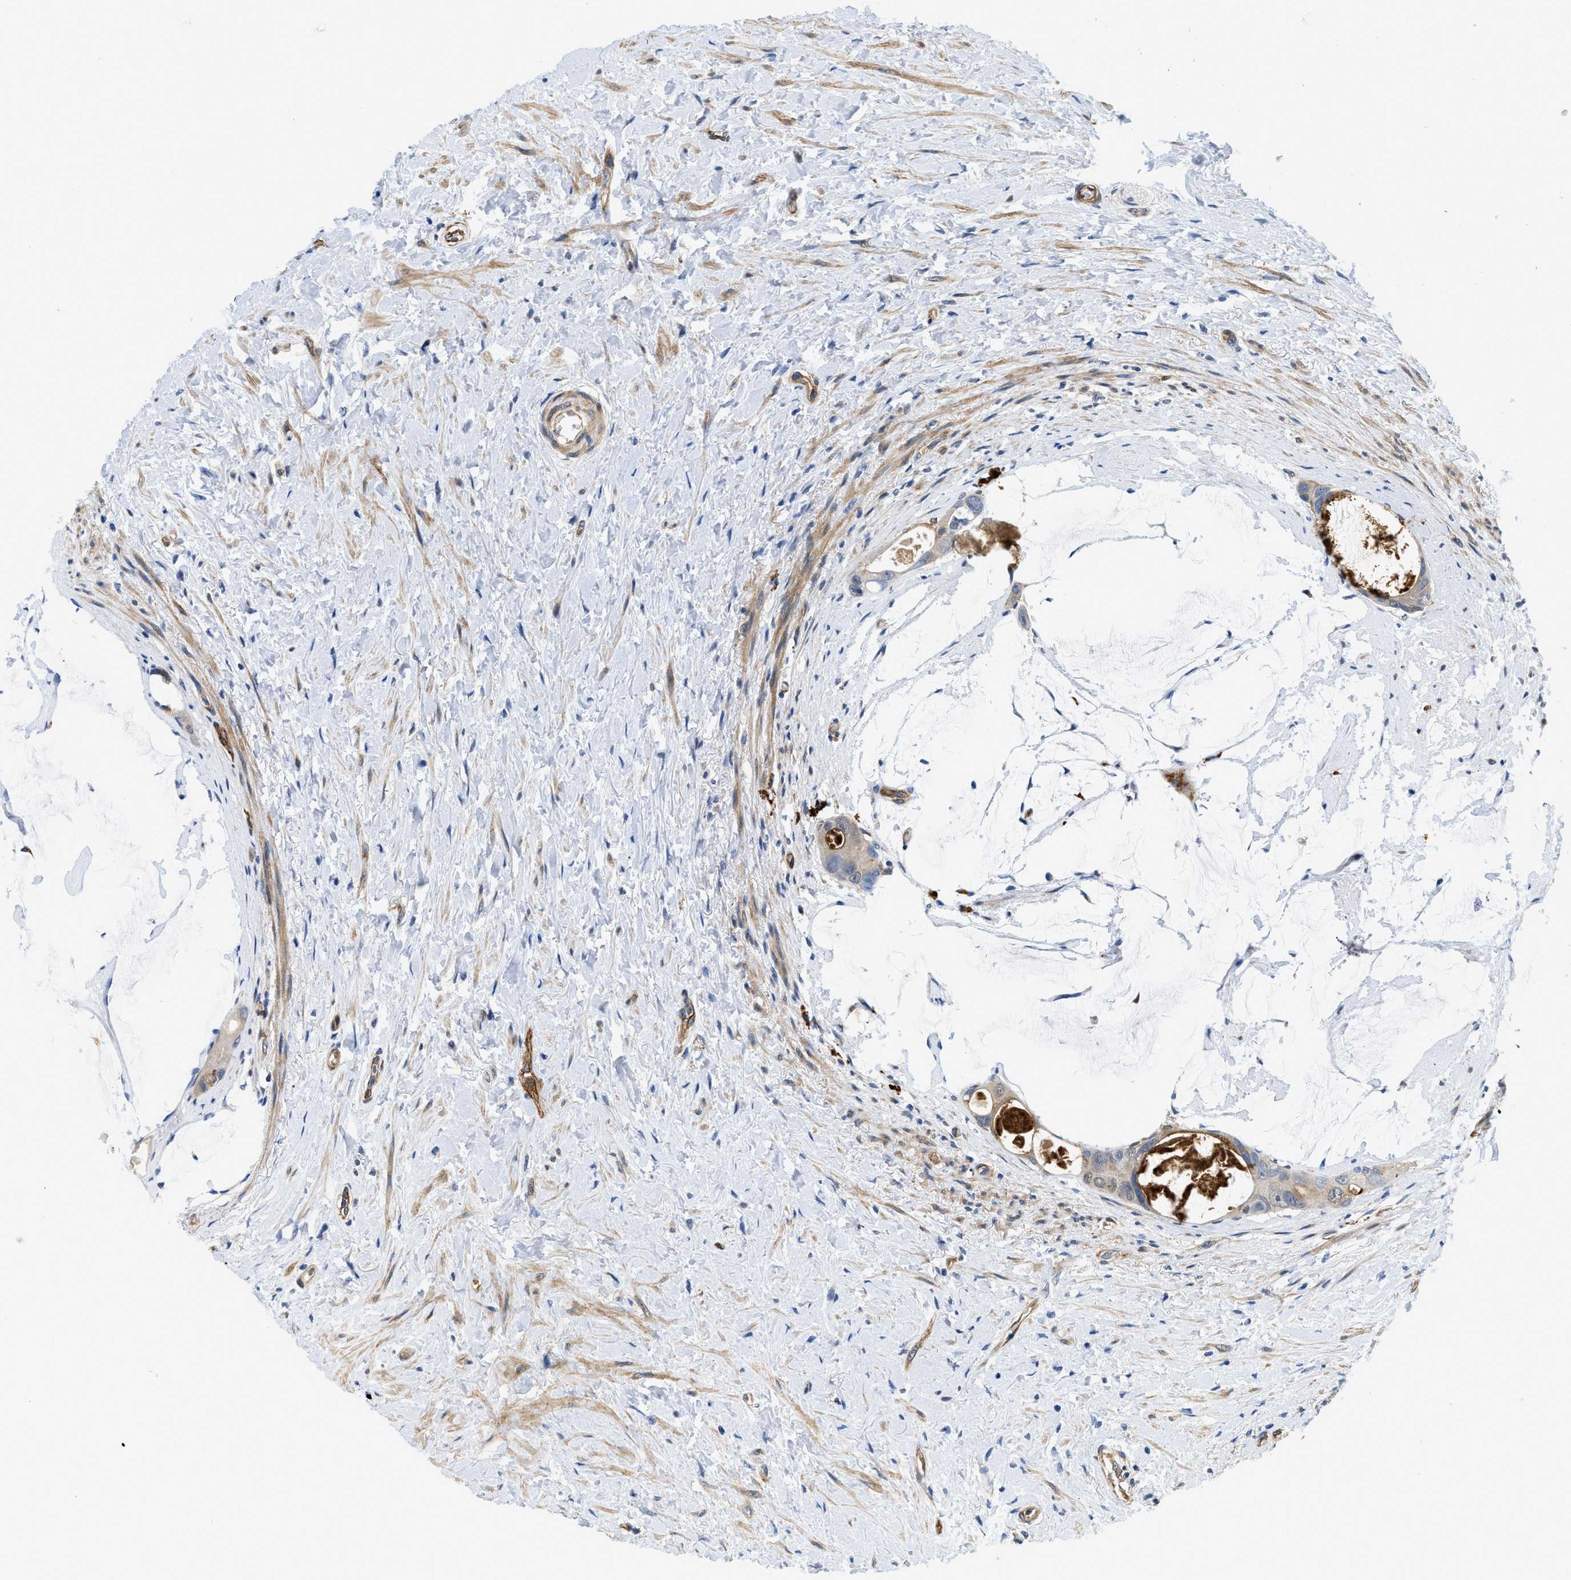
{"staining": {"intensity": "weak", "quantity": "<25%", "location": "cytoplasmic/membranous"}, "tissue": "colorectal cancer", "cell_type": "Tumor cells", "image_type": "cancer", "snomed": [{"axis": "morphology", "description": "Adenocarcinoma, NOS"}, {"axis": "topography", "description": "Rectum"}], "caption": "A high-resolution micrograph shows IHC staining of colorectal cancer, which reveals no significant staining in tumor cells.", "gene": "RAPH1", "patient": {"sex": "male", "age": 51}}